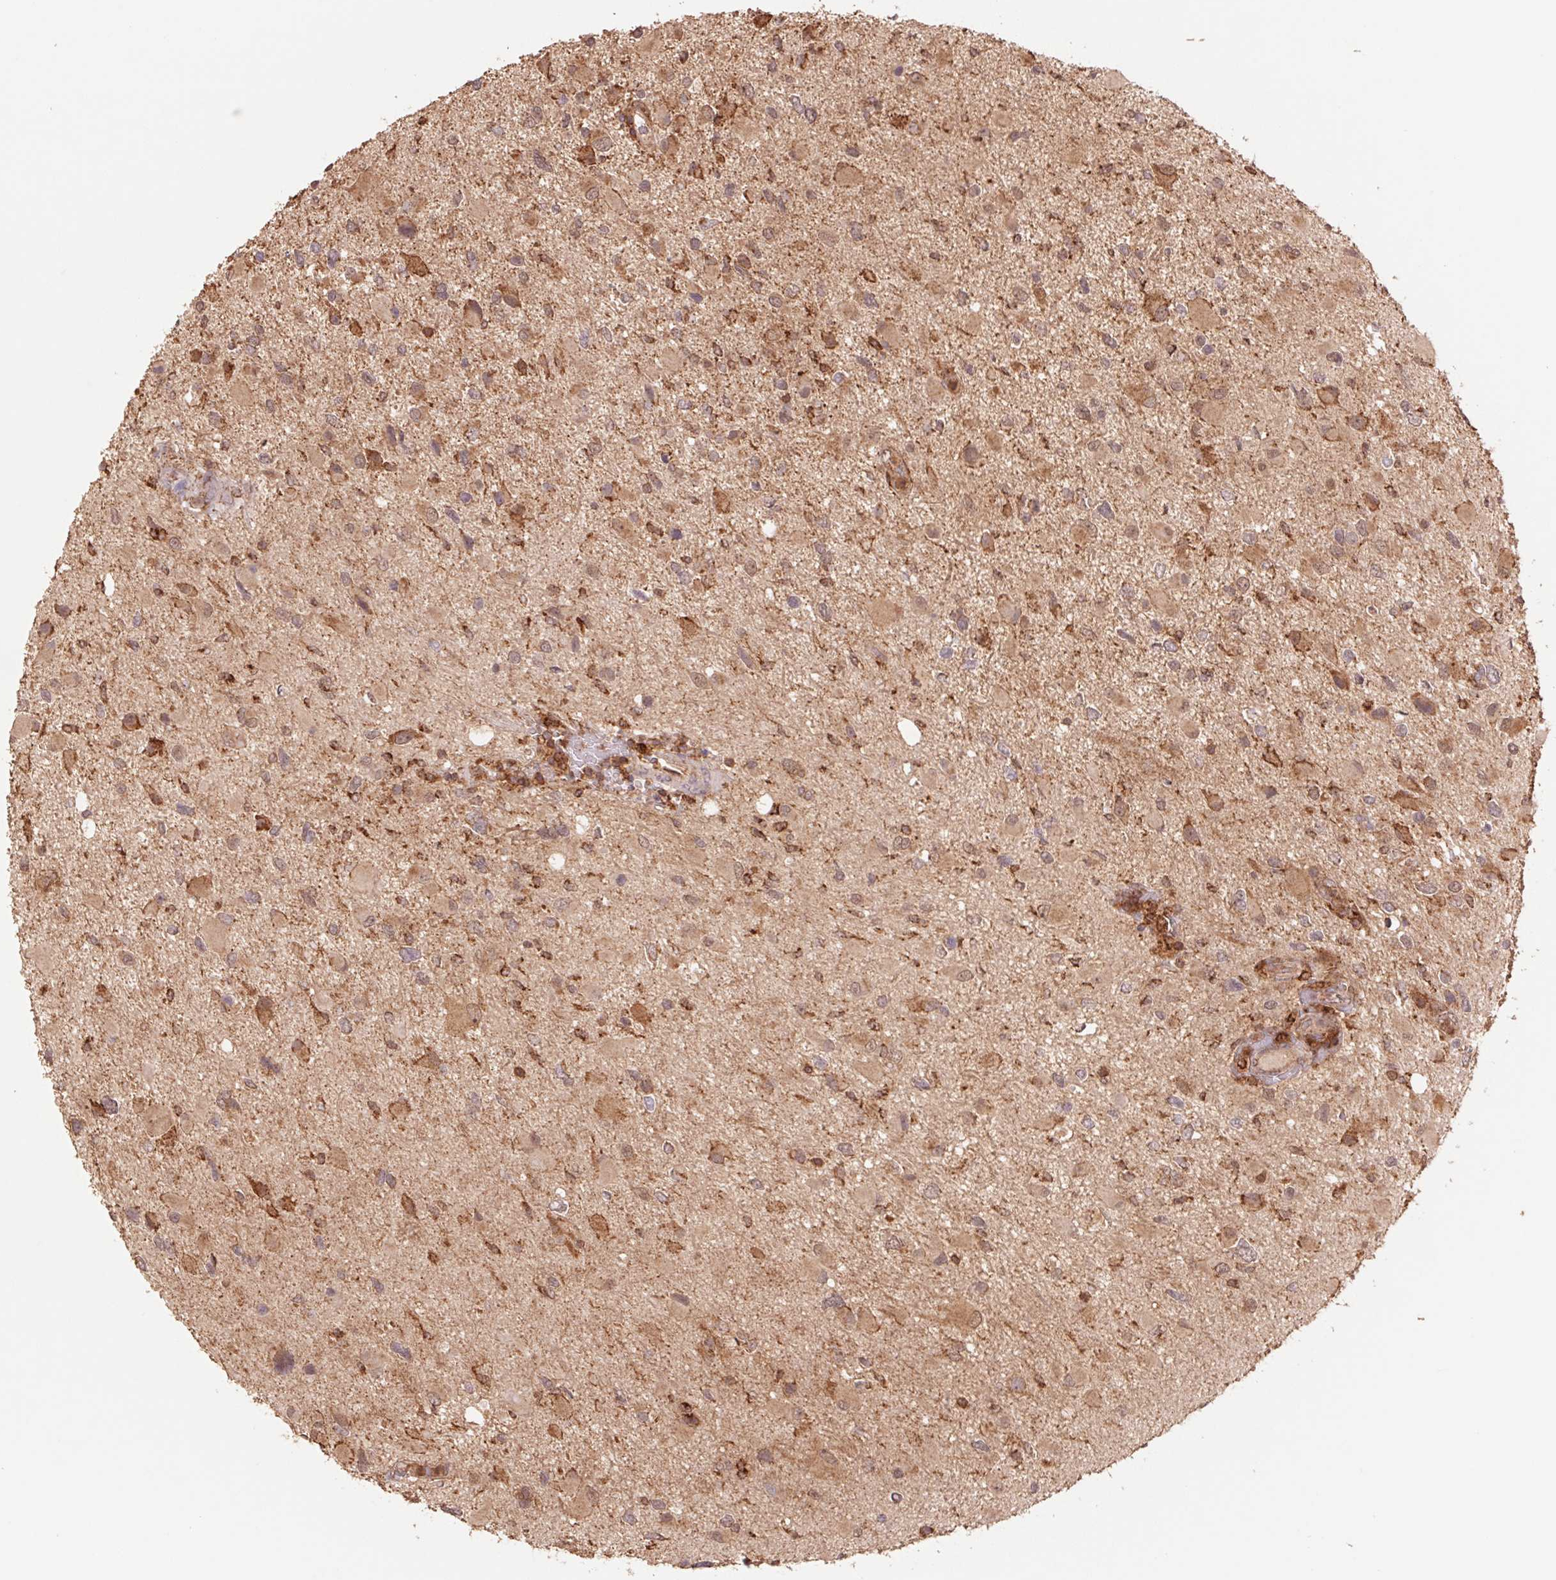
{"staining": {"intensity": "moderate", "quantity": "25%-75%", "location": "cytoplasmic/membranous"}, "tissue": "glioma", "cell_type": "Tumor cells", "image_type": "cancer", "snomed": [{"axis": "morphology", "description": "Glioma, malignant, Low grade"}, {"axis": "topography", "description": "Brain"}], "caption": "This is an image of immunohistochemistry (IHC) staining of glioma, which shows moderate positivity in the cytoplasmic/membranous of tumor cells.", "gene": "URM1", "patient": {"sex": "female", "age": 32}}